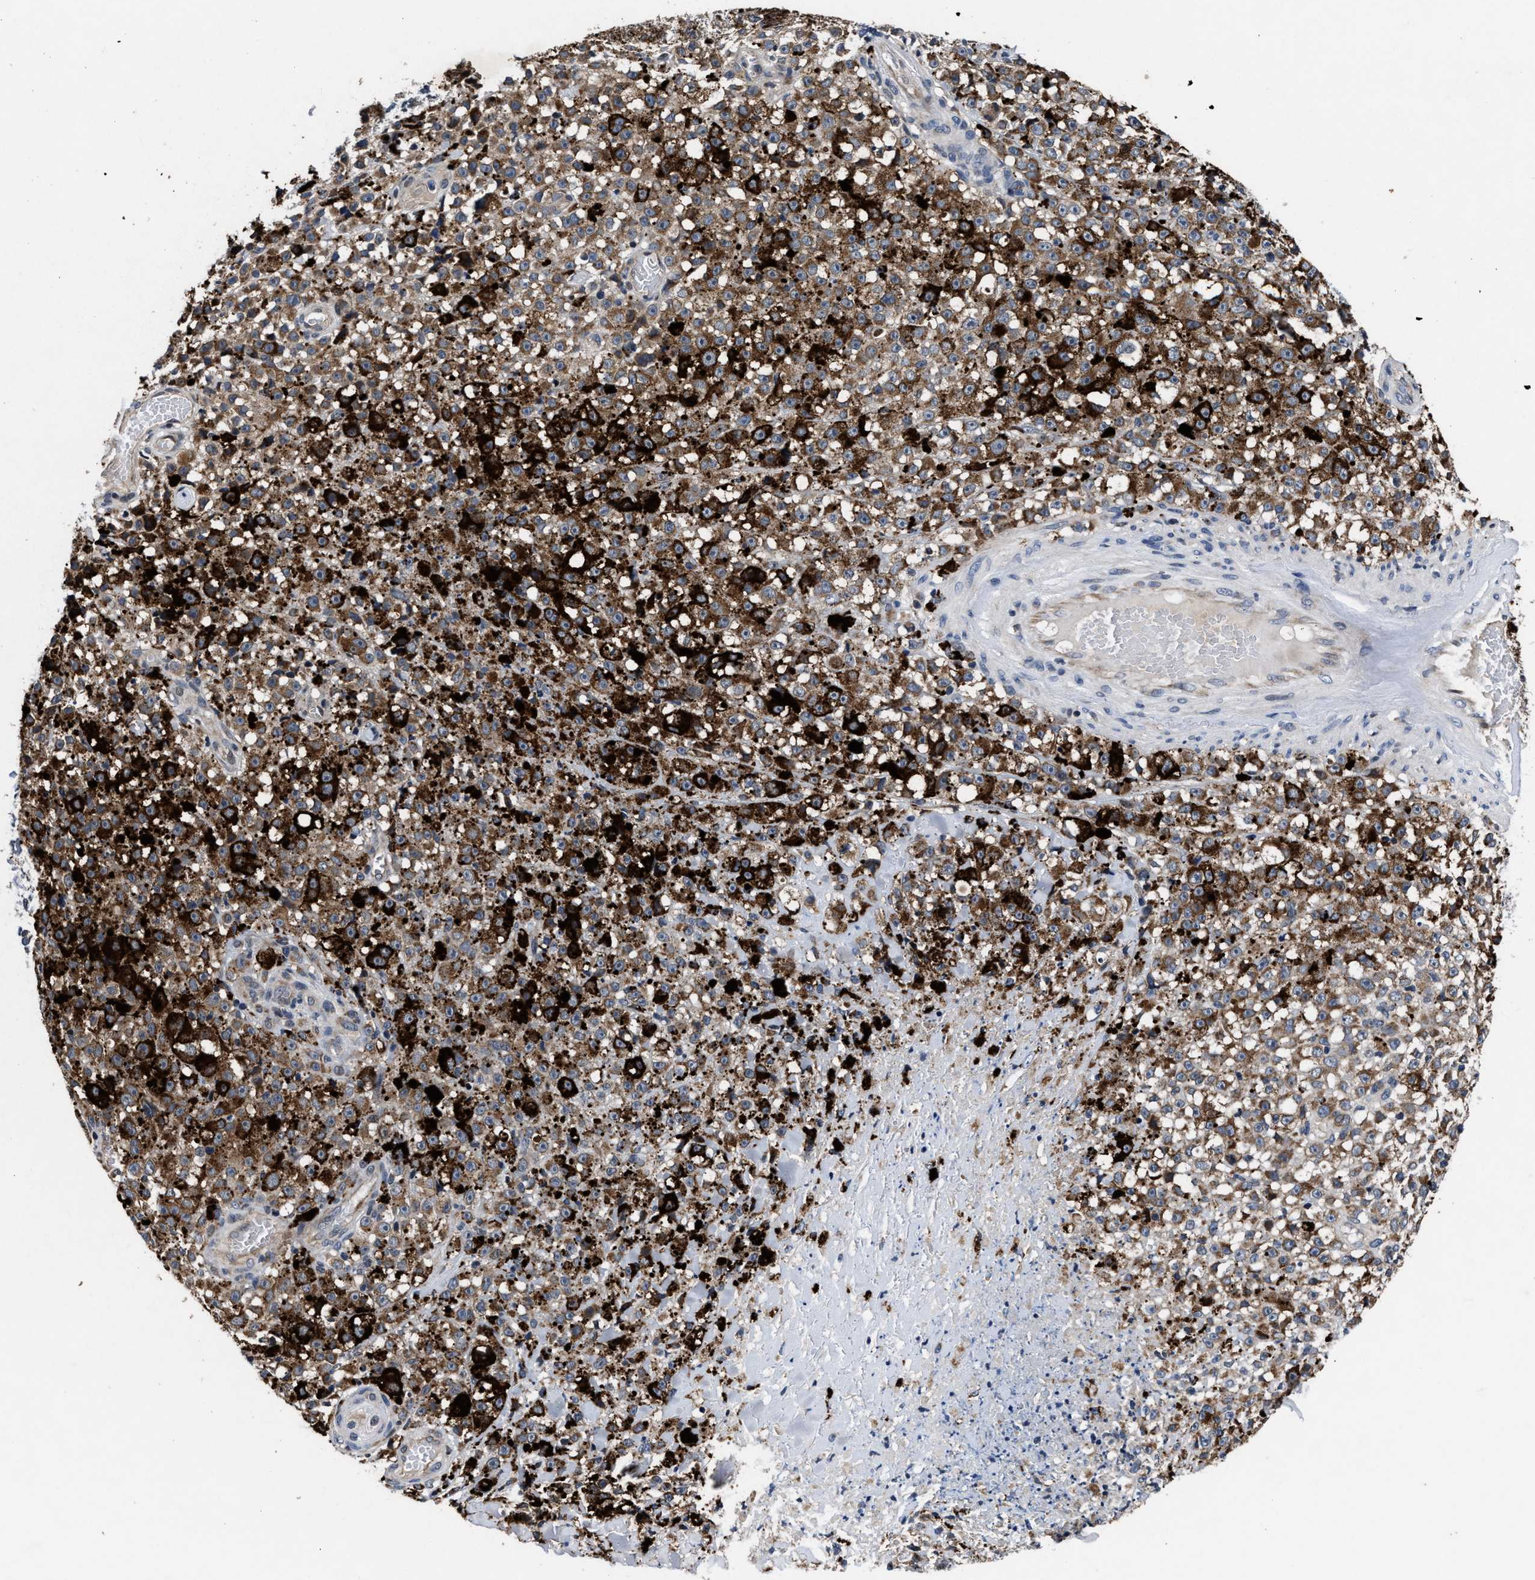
{"staining": {"intensity": "strong", "quantity": ">75%", "location": "cytoplasmic/membranous"}, "tissue": "melanoma", "cell_type": "Tumor cells", "image_type": "cancer", "snomed": [{"axis": "morphology", "description": "Malignant melanoma, NOS"}, {"axis": "topography", "description": "Skin"}], "caption": "The histopathology image reveals staining of melanoma, revealing strong cytoplasmic/membranous protein positivity (brown color) within tumor cells.", "gene": "TMEM53", "patient": {"sex": "female", "age": 82}}